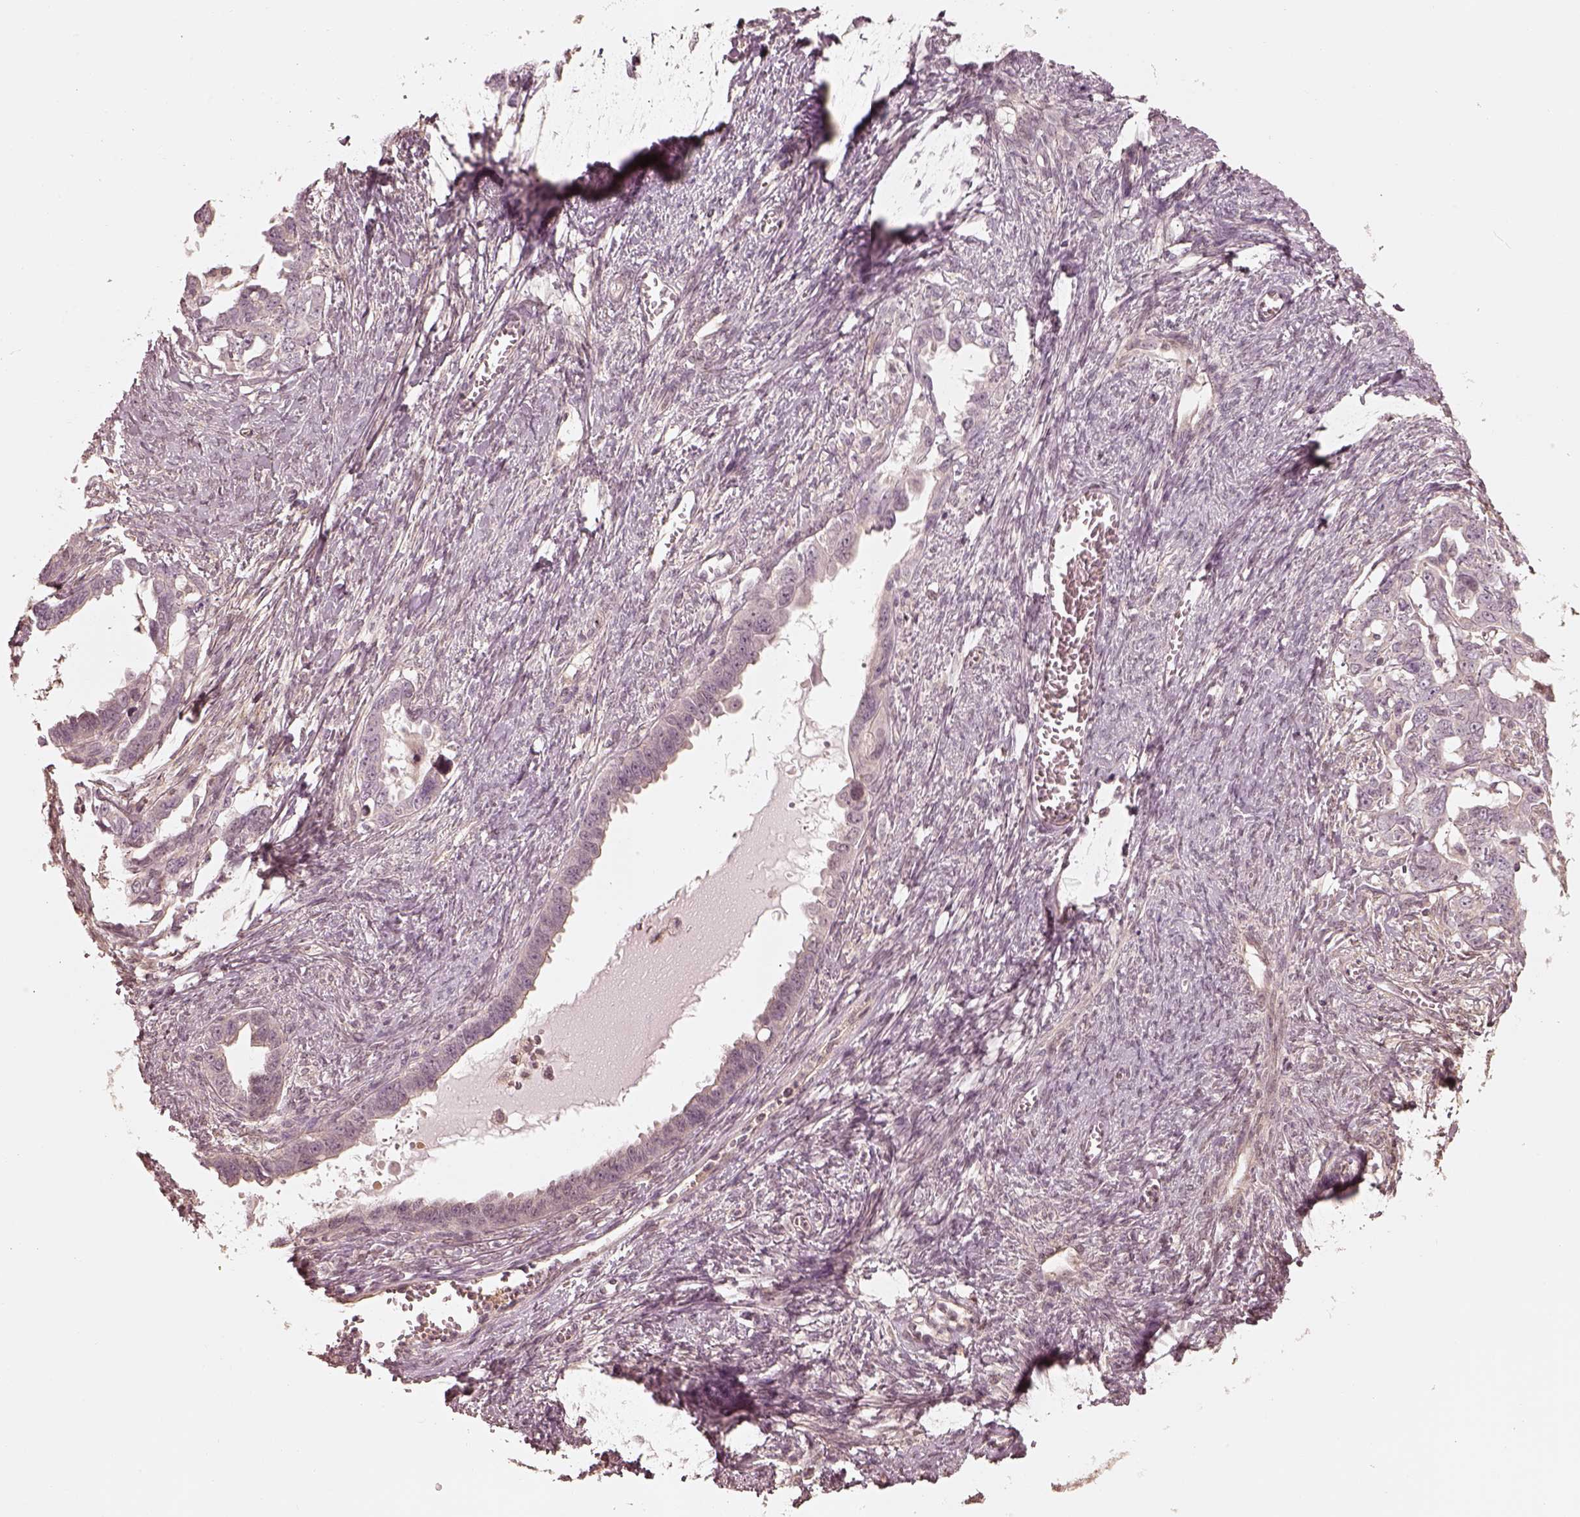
{"staining": {"intensity": "negative", "quantity": "none", "location": "none"}, "tissue": "ovarian cancer", "cell_type": "Tumor cells", "image_type": "cancer", "snomed": [{"axis": "morphology", "description": "Cystadenocarcinoma, serous, NOS"}, {"axis": "topography", "description": "Ovary"}], "caption": "This is an IHC photomicrograph of serous cystadenocarcinoma (ovarian). There is no staining in tumor cells.", "gene": "KIF5C", "patient": {"sex": "female", "age": 69}}